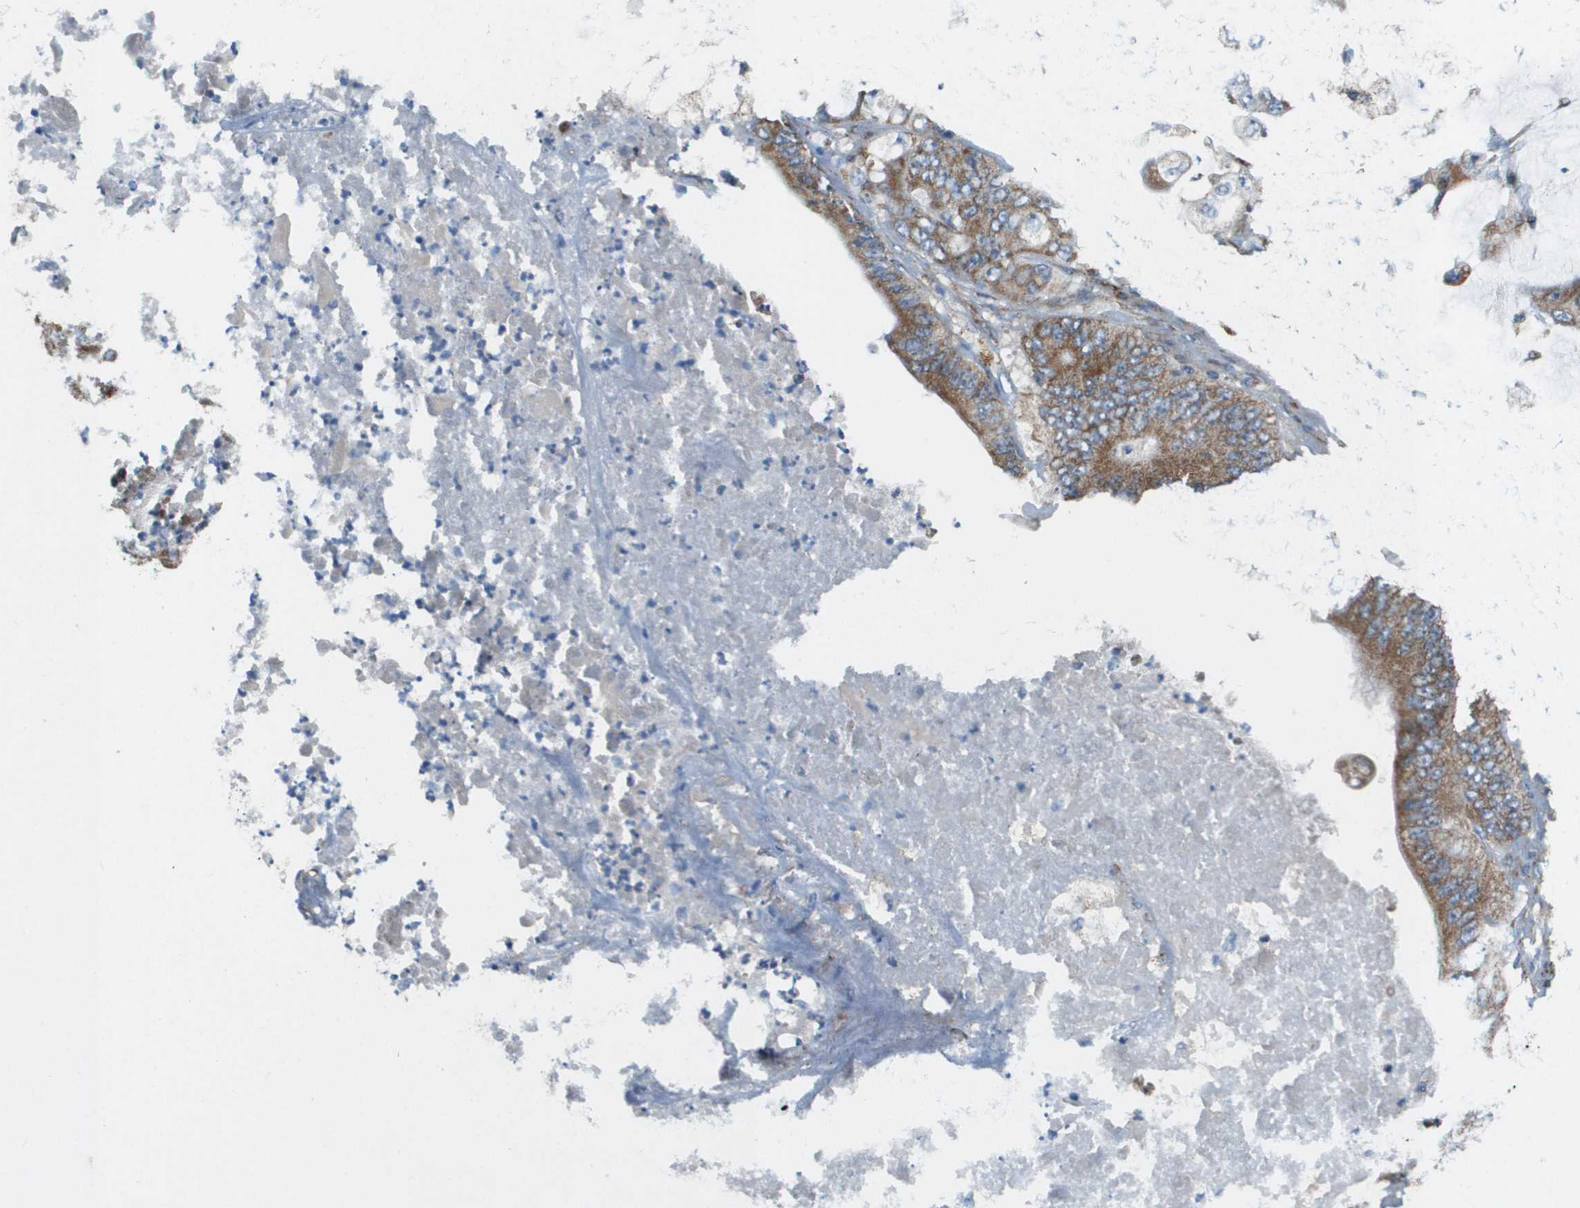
{"staining": {"intensity": "moderate", "quantity": ">75%", "location": "cytoplasmic/membranous"}, "tissue": "stomach cancer", "cell_type": "Tumor cells", "image_type": "cancer", "snomed": [{"axis": "morphology", "description": "Adenocarcinoma, NOS"}, {"axis": "topography", "description": "Stomach"}], "caption": "Moderate cytoplasmic/membranous expression is identified in about >75% of tumor cells in stomach adenocarcinoma.", "gene": "NRK", "patient": {"sex": "female", "age": 73}}